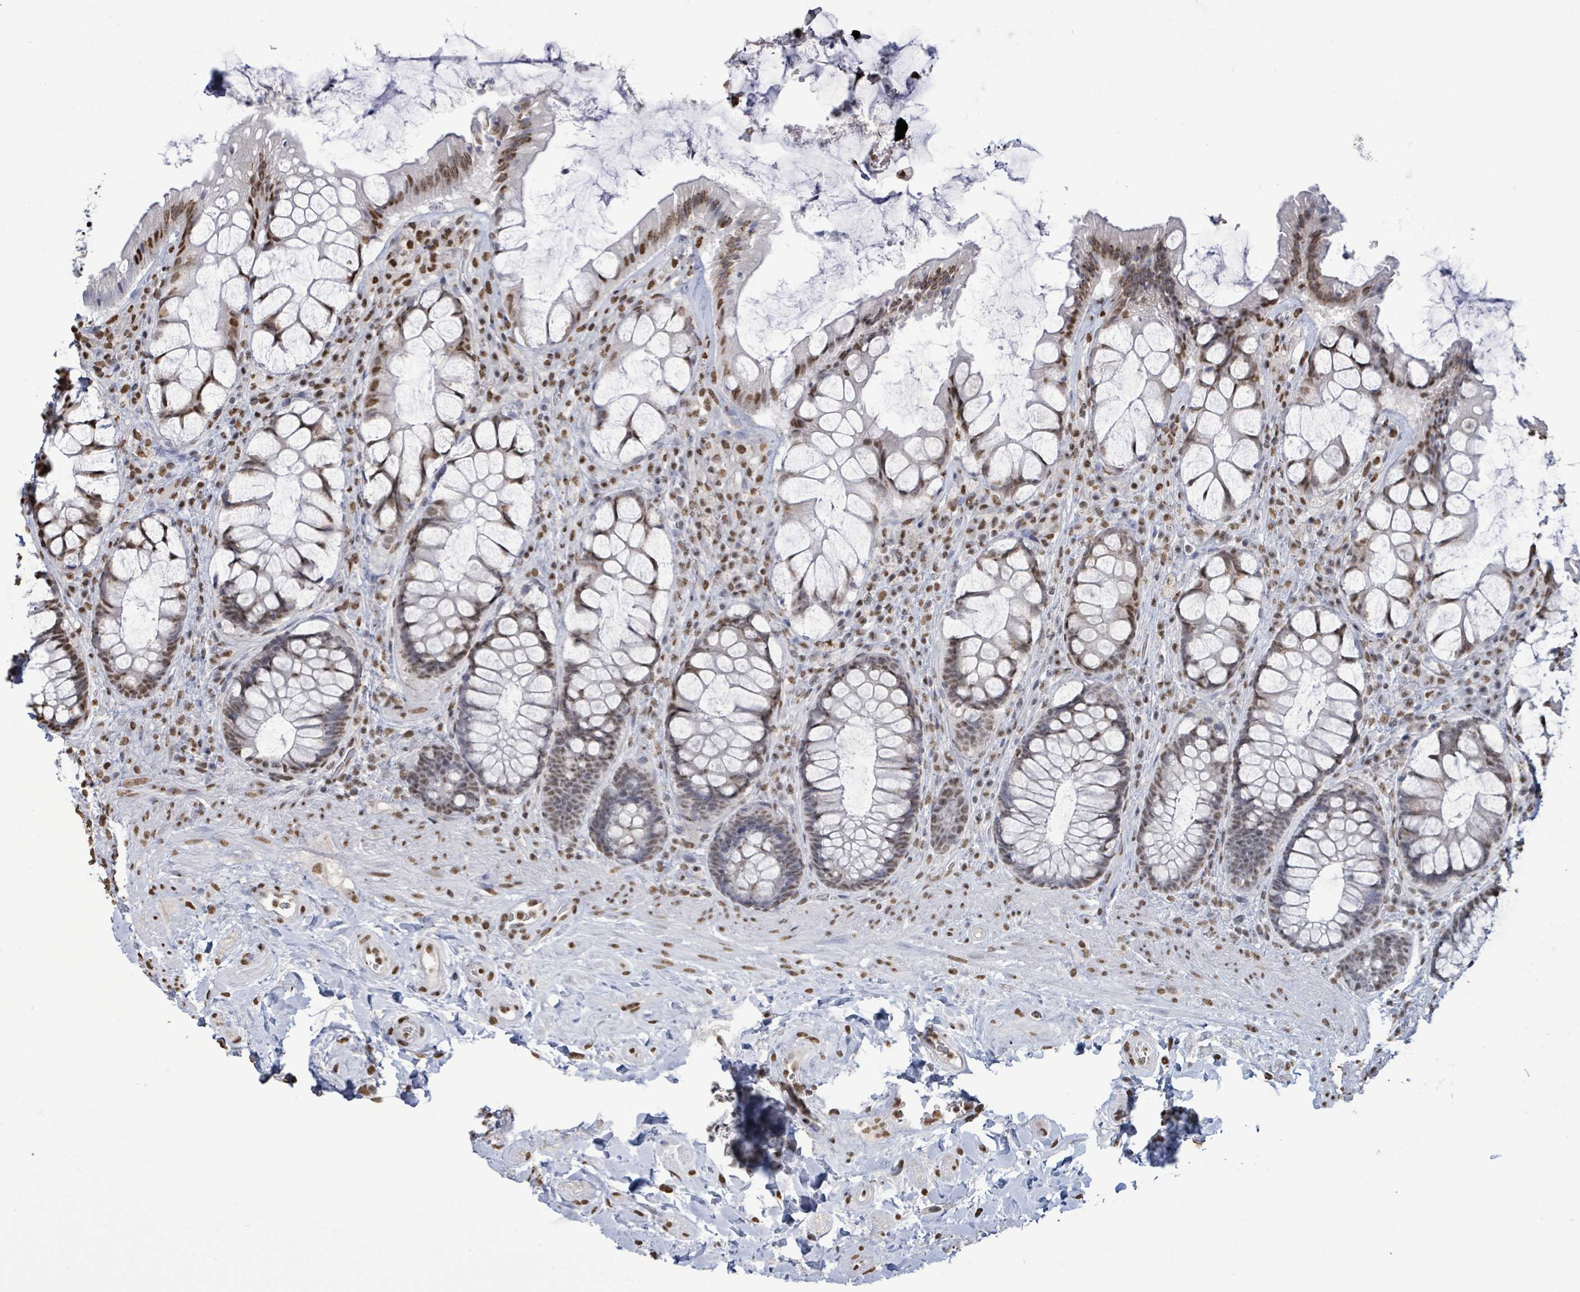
{"staining": {"intensity": "moderate", "quantity": "25%-75%", "location": "nuclear"}, "tissue": "rectum", "cell_type": "Glandular cells", "image_type": "normal", "snomed": [{"axis": "morphology", "description": "Normal tissue, NOS"}, {"axis": "topography", "description": "Rectum"}], "caption": "Approximately 25%-75% of glandular cells in normal human rectum exhibit moderate nuclear protein expression as visualized by brown immunohistochemical staining.", "gene": "SAMD14", "patient": {"sex": "female", "age": 58}}